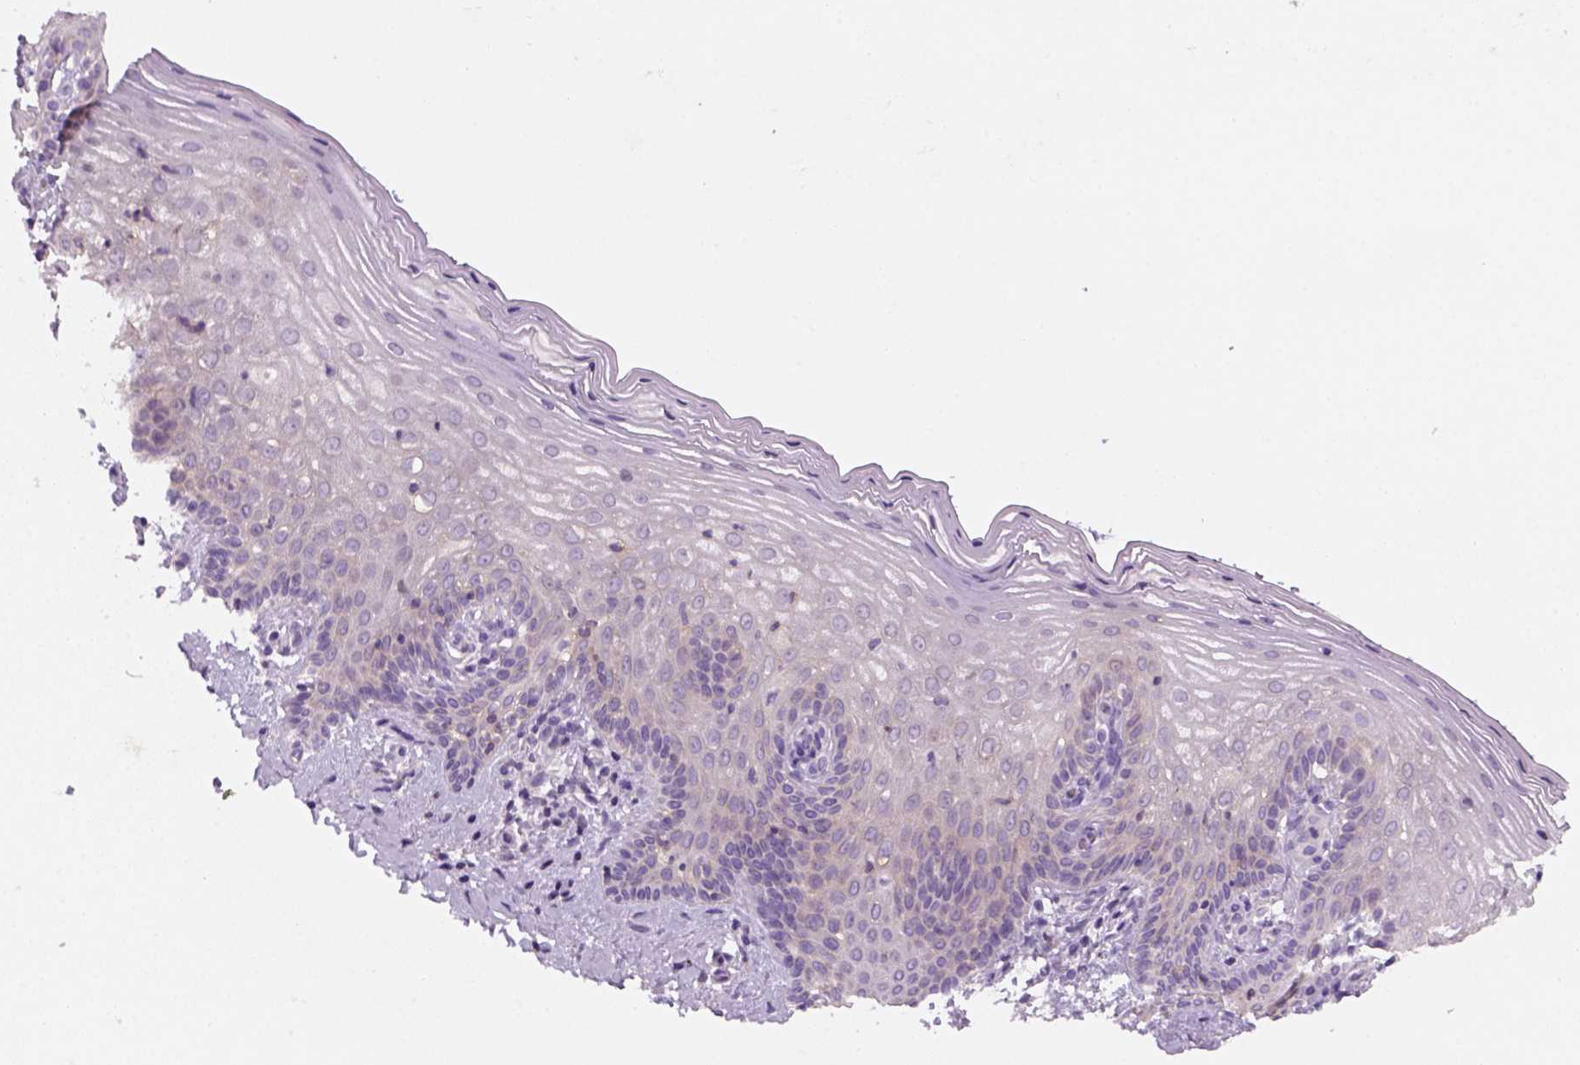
{"staining": {"intensity": "negative", "quantity": "none", "location": "none"}, "tissue": "vagina", "cell_type": "Squamous epithelial cells", "image_type": "normal", "snomed": [{"axis": "morphology", "description": "Normal tissue, NOS"}, {"axis": "topography", "description": "Vagina"}], "caption": "The photomicrograph shows no staining of squamous epithelial cells in unremarkable vagina.", "gene": "GOT1", "patient": {"sex": "female", "age": 45}}